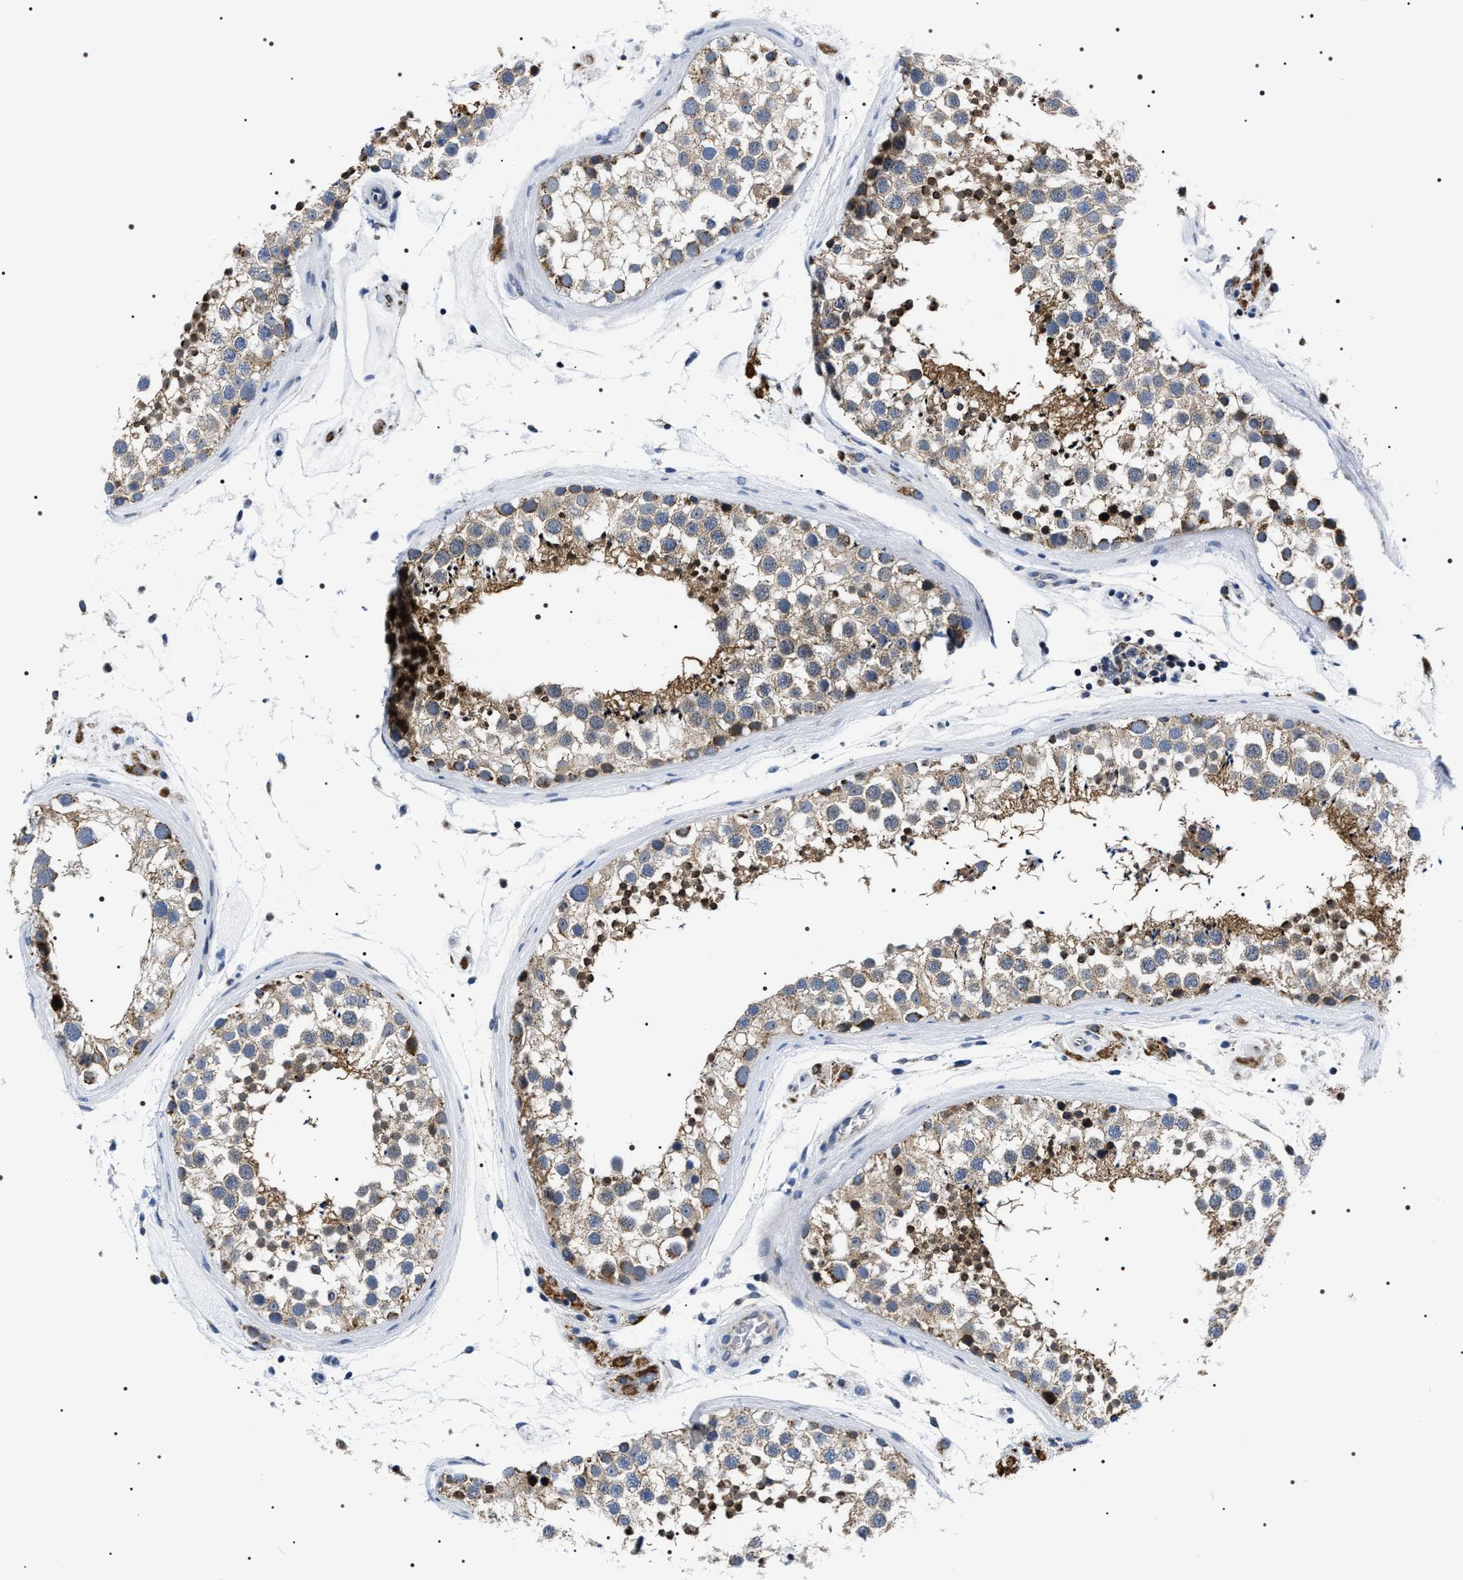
{"staining": {"intensity": "moderate", "quantity": ">75%", "location": "cytoplasmic/membranous"}, "tissue": "testis", "cell_type": "Cells in seminiferous ducts", "image_type": "normal", "snomed": [{"axis": "morphology", "description": "Normal tissue, NOS"}, {"axis": "topography", "description": "Testis"}], "caption": "IHC of normal human testis reveals medium levels of moderate cytoplasmic/membranous staining in about >75% of cells in seminiferous ducts. (DAB = brown stain, brightfield microscopy at high magnification).", "gene": "NTMT1", "patient": {"sex": "male", "age": 46}}